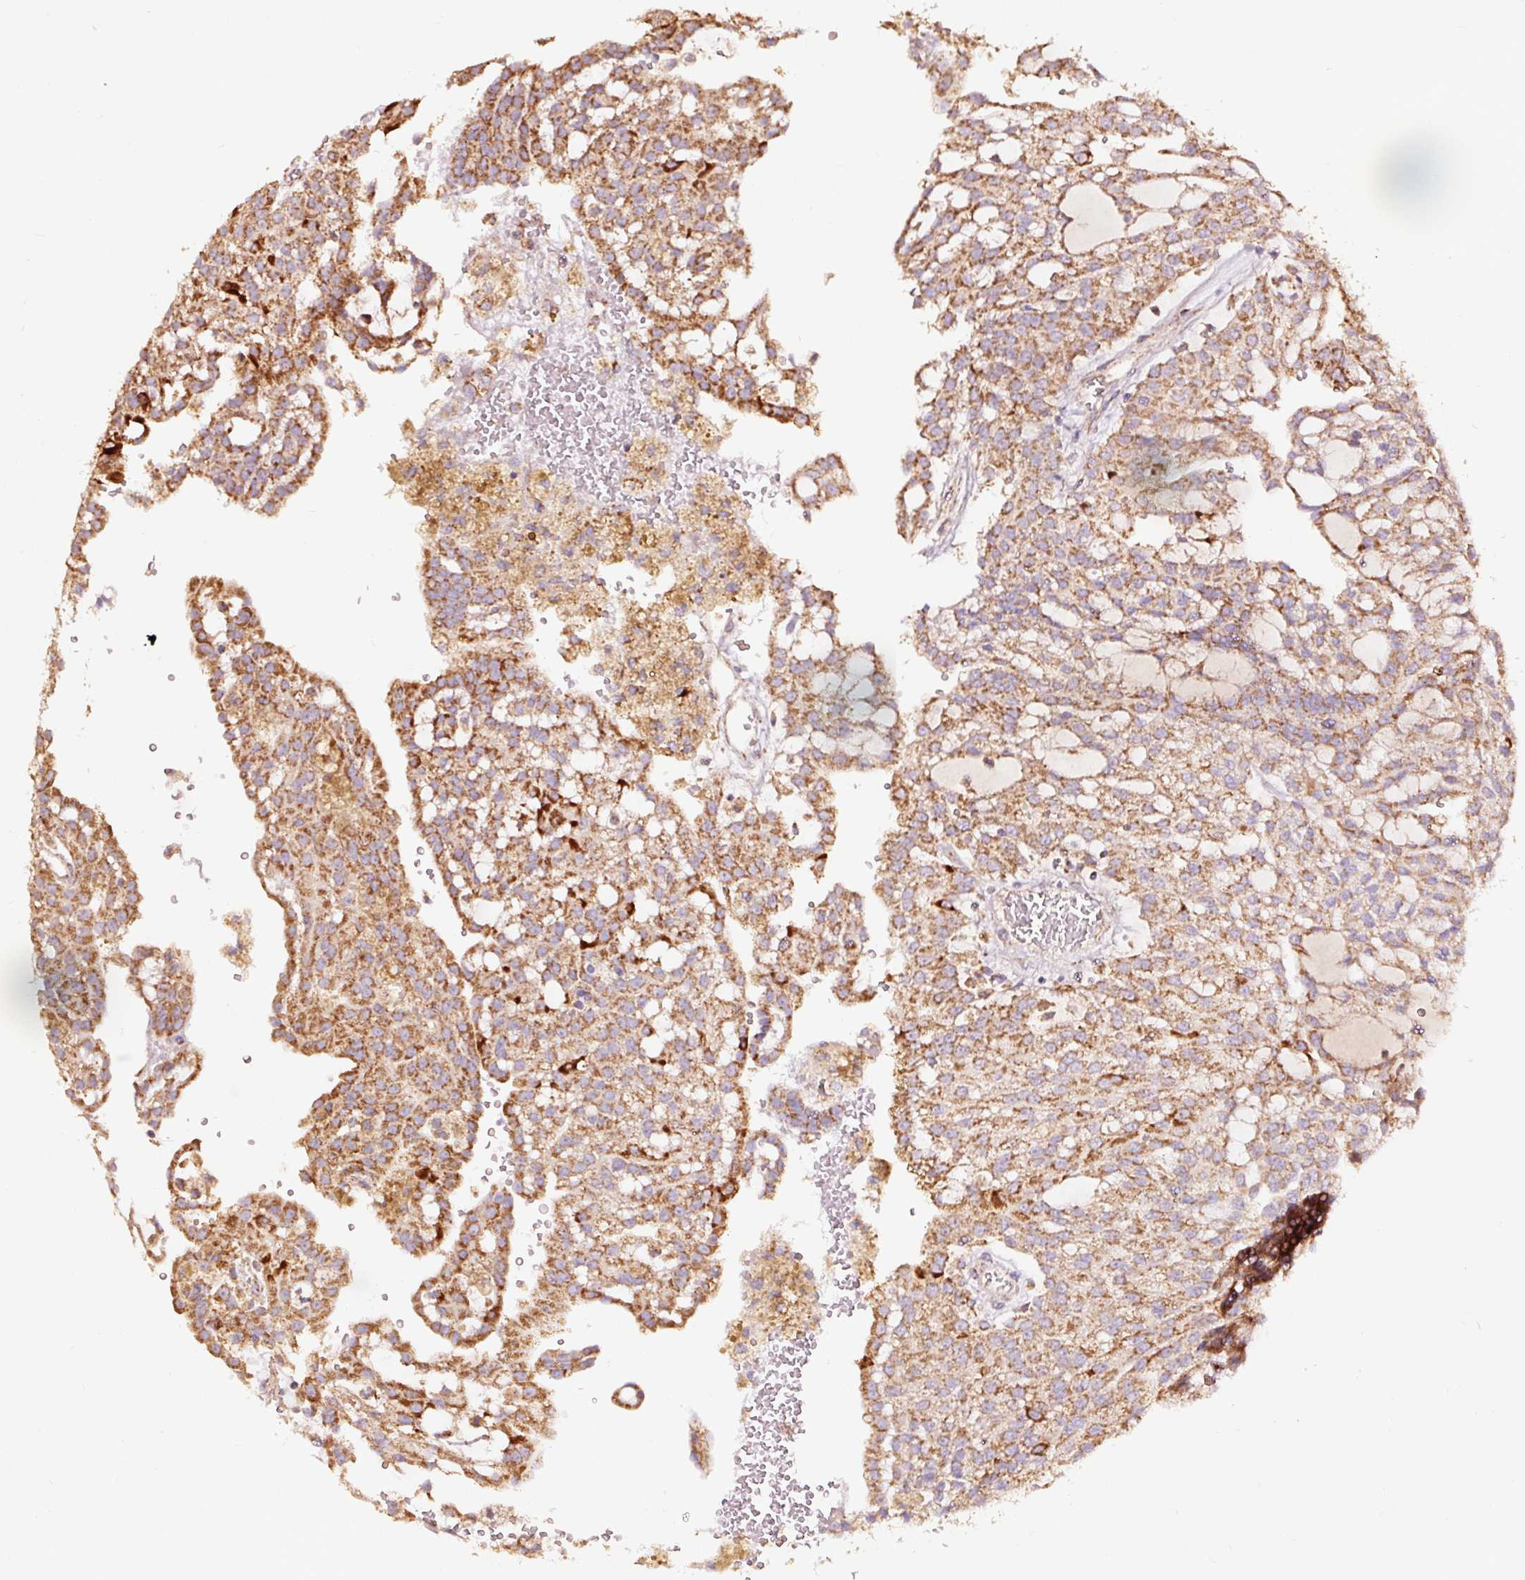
{"staining": {"intensity": "moderate", "quantity": ">75%", "location": "cytoplasmic/membranous"}, "tissue": "renal cancer", "cell_type": "Tumor cells", "image_type": "cancer", "snomed": [{"axis": "morphology", "description": "Adenocarcinoma, NOS"}, {"axis": "topography", "description": "Kidney"}], "caption": "Renal cancer (adenocarcinoma) stained with IHC exhibits moderate cytoplasmic/membranous staining in about >75% of tumor cells. The protein is stained brown, and the nuclei are stained in blue (DAB IHC with brightfield microscopy, high magnification).", "gene": "TPM1", "patient": {"sex": "male", "age": 63}}